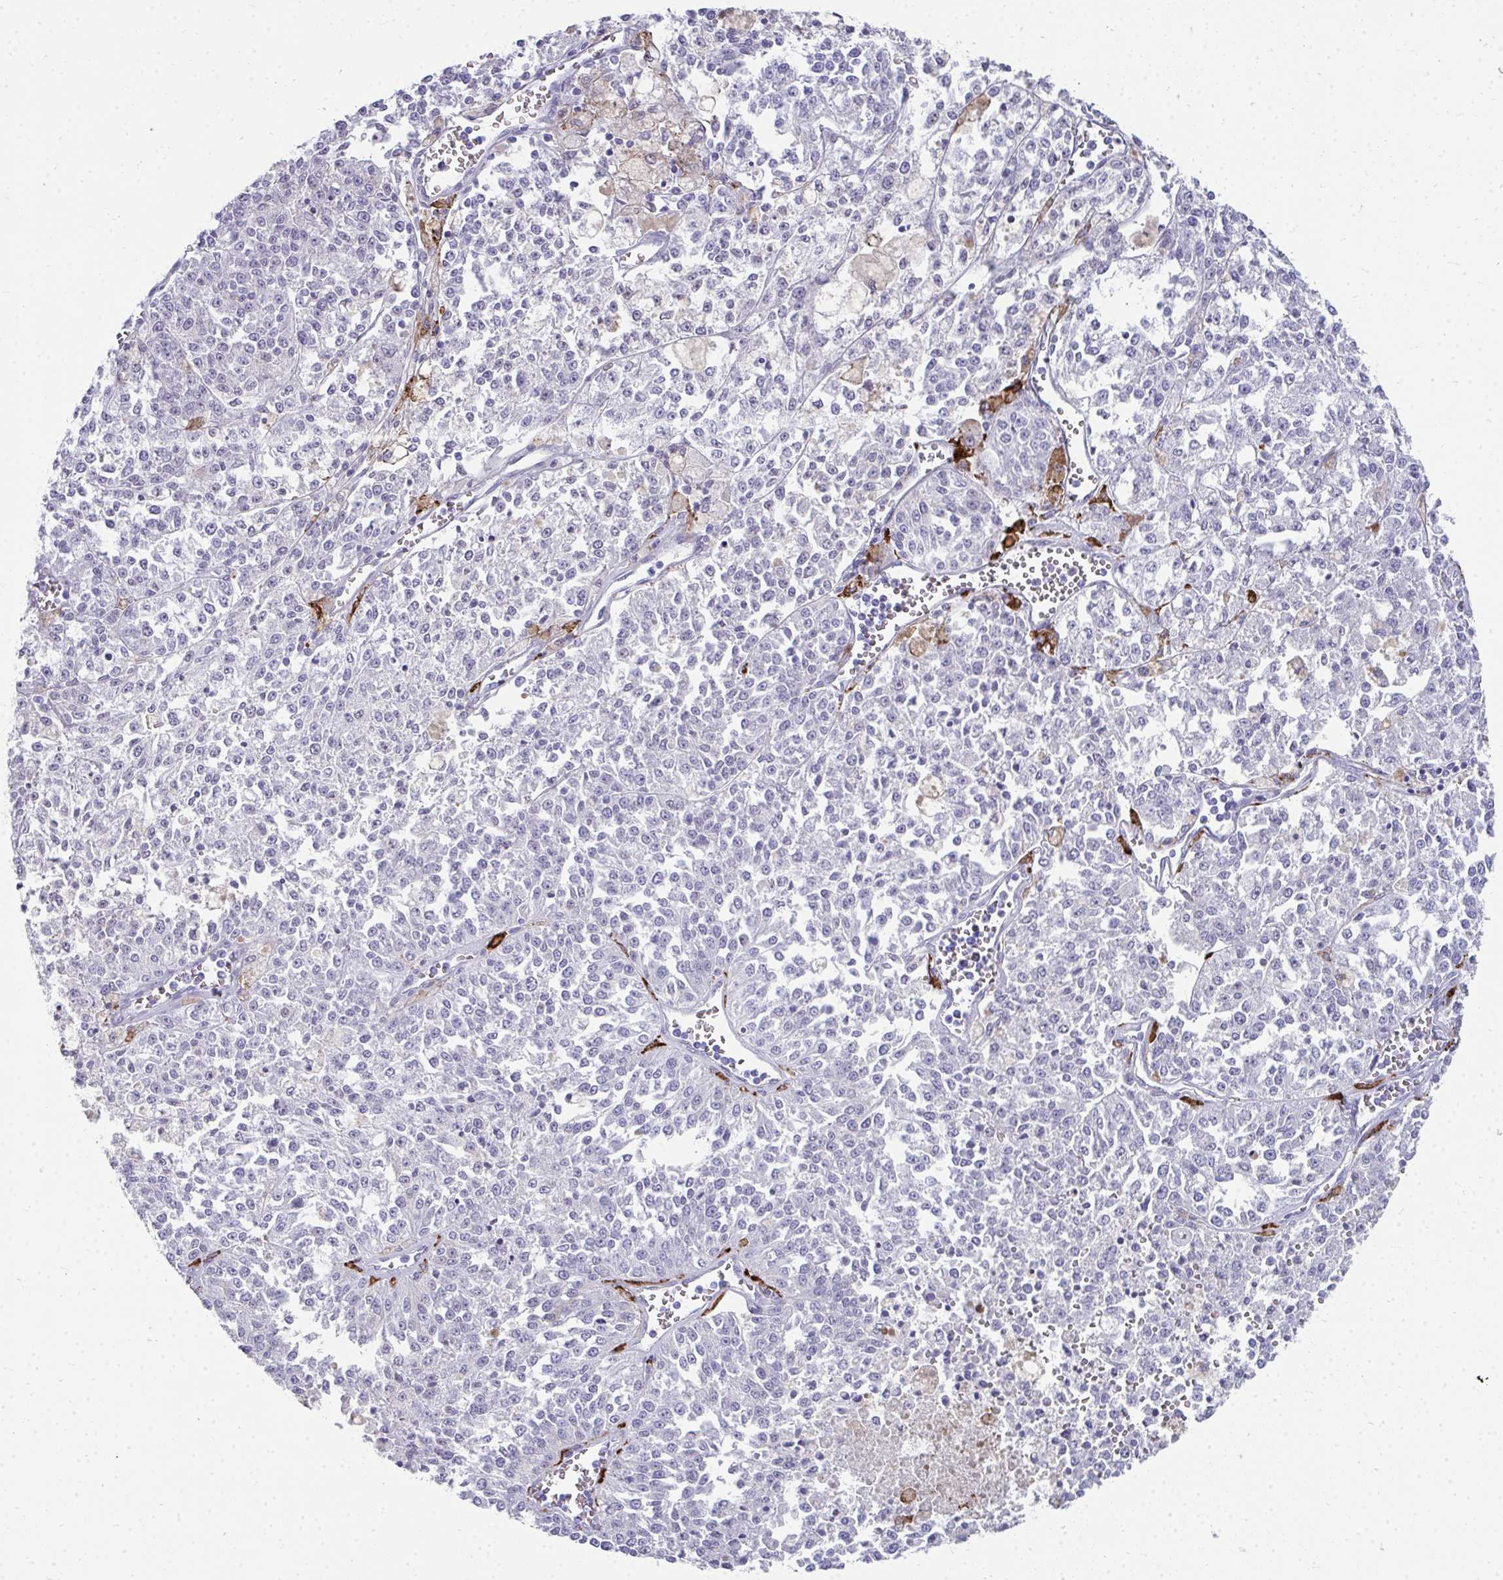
{"staining": {"intensity": "negative", "quantity": "none", "location": "none"}, "tissue": "melanoma", "cell_type": "Tumor cells", "image_type": "cancer", "snomed": [{"axis": "morphology", "description": "Malignant melanoma, NOS"}, {"axis": "topography", "description": "Skin"}], "caption": "Protein analysis of melanoma displays no significant staining in tumor cells. The staining was performed using DAB to visualize the protein expression in brown, while the nuclei were stained in blue with hematoxylin (Magnification: 20x).", "gene": "CD163", "patient": {"sex": "female", "age": 64}}